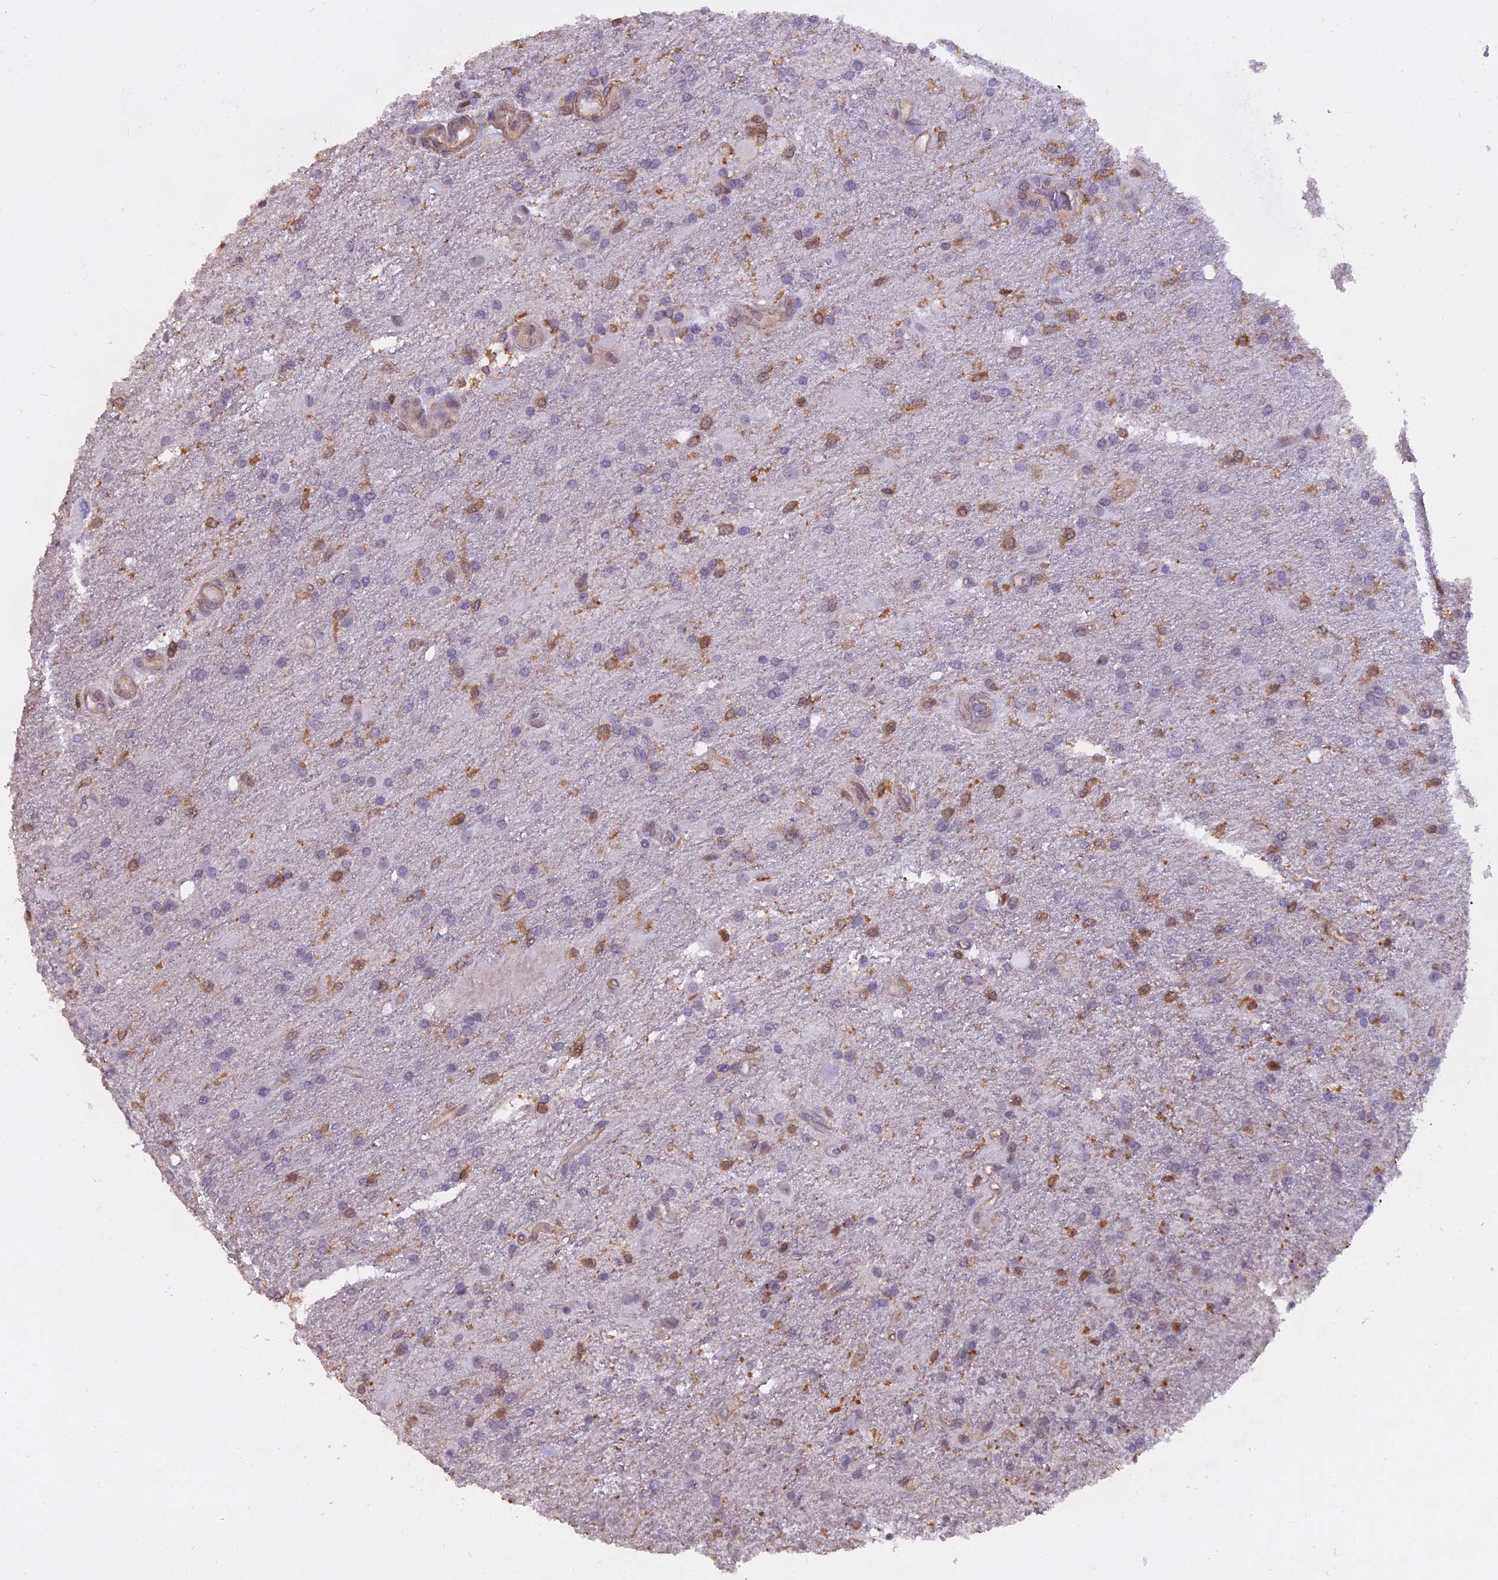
{"staining": {"intensity": "weak", "quantity": "<25%", "location": "cytoplasmic/membranous,nuclear"}, "tissue": "glioma", "cell_type": "Tumor cells", "image_type": "cancer", "snomed": [{"axis": "morphology", "description": "Glioma, malignant, Low grade"}, {"axis": "topography", "description": "Brain"}], "caption": "Protein analysis of glioma shows no significant expression in tumor cells. The staining is performed using DAB (3,3'-diaminobenzidine) brown chromogen with nuclei counter-stained in using hematoxylin.", "gene": "BLNK", "patient": {"sex": "male", "age": 66}}